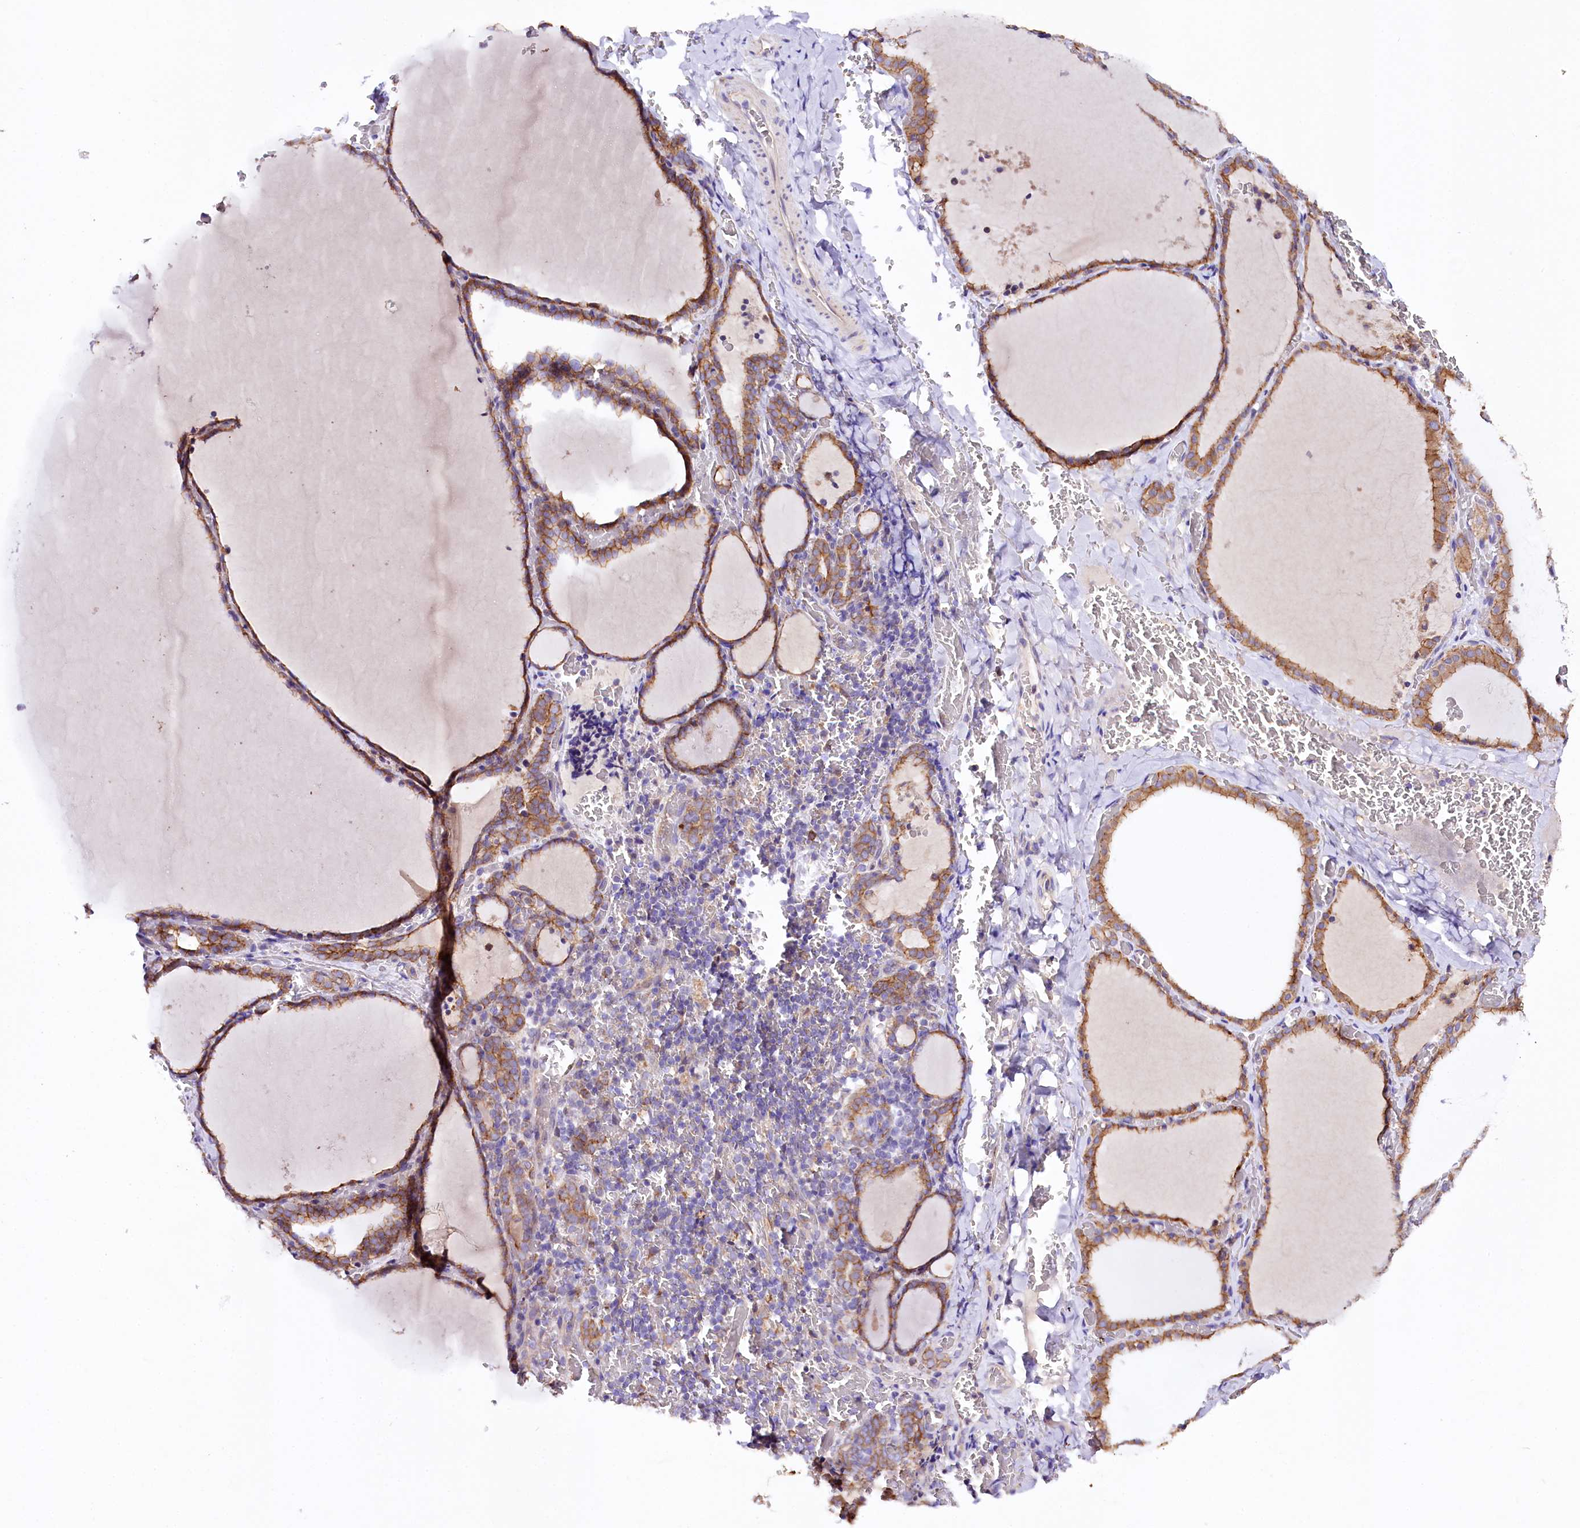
{"staining": {"intensity": "moderate", "quantity": "25%-75%", "location": "cytoplasmic/membranous"}, "tissue": "thyroid gland", "cell_type": "Glandular cells", "image_type": "normal", "snomed": [{"axis": "morphology", "description": "Normal tissue, NOS"}, {"axis": "topography", "description": "Thyroid gland"}], "caption": "Protein analysis of normal thyroid gland shows moderate cytoplasmic/membranous expression in approximately 25%-75% of glandular cells. Using DAB (3,3'-diaminobenzidine) (brown) and hematoxylin (blue) stains, captured at high magnification using brightfield microscopy.", "gene": "SACM1L", "patient": {"sex": "female", "age": 39}}